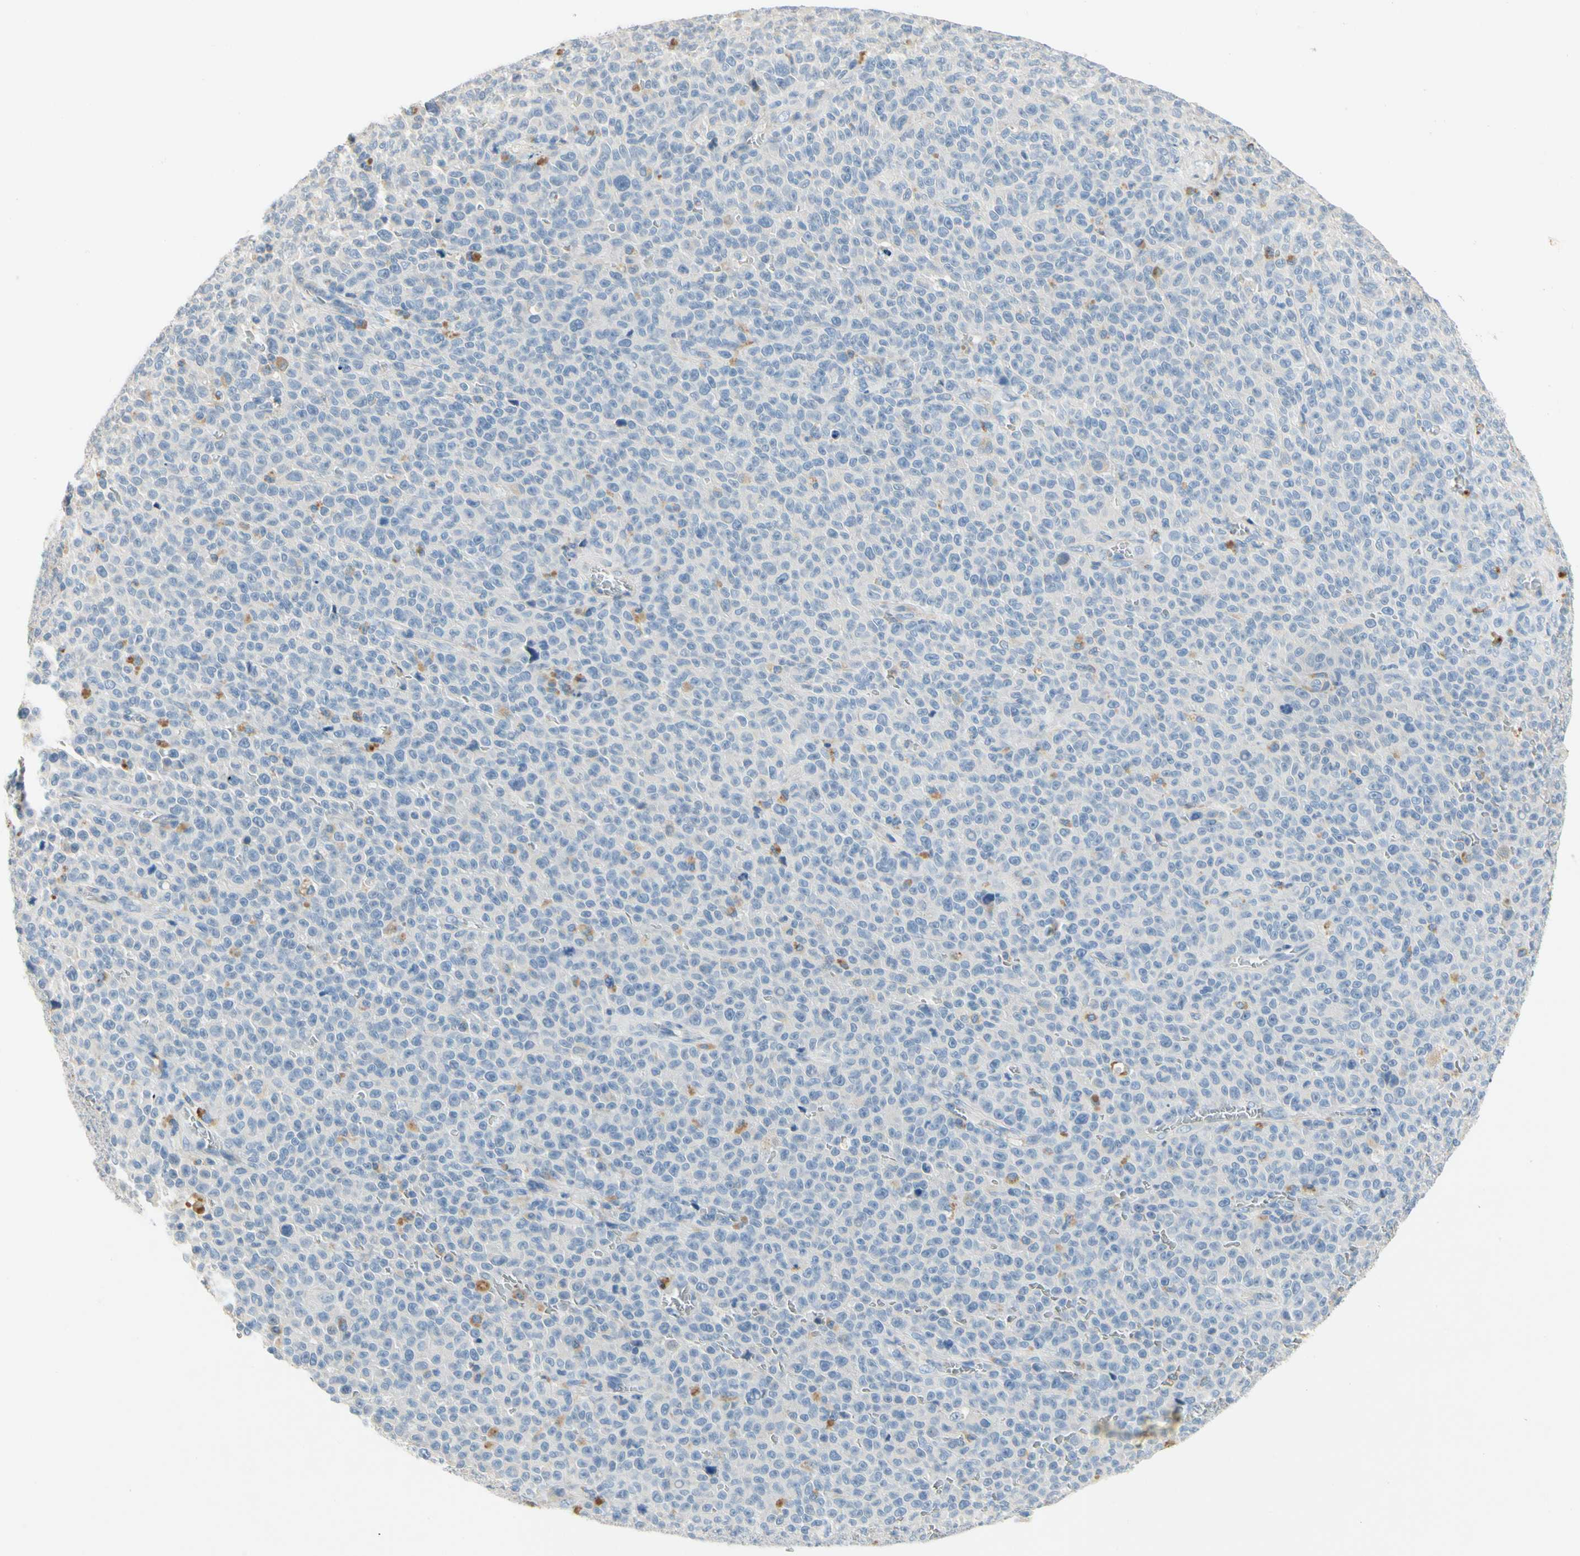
{"staining": {"intensity": "negative", "quantity": "none", "location": "none"}, "tissue": "melanoma", "cell_type": "Tumor cells", "image_type": "cancer", "snomed": [{"axis": "morphology", "description": "Malignant melanoma, NOS"}, {"axis": "topography", "description": "Skin"}], "caption": "High power microscopy histopathology image of an immunohistochemistry (IHC) histopathology image of melanoma, revealing no significant staining in tumor cells.", "gene": "CCM2L", "patient": {"sex": "female", "age": 82}}